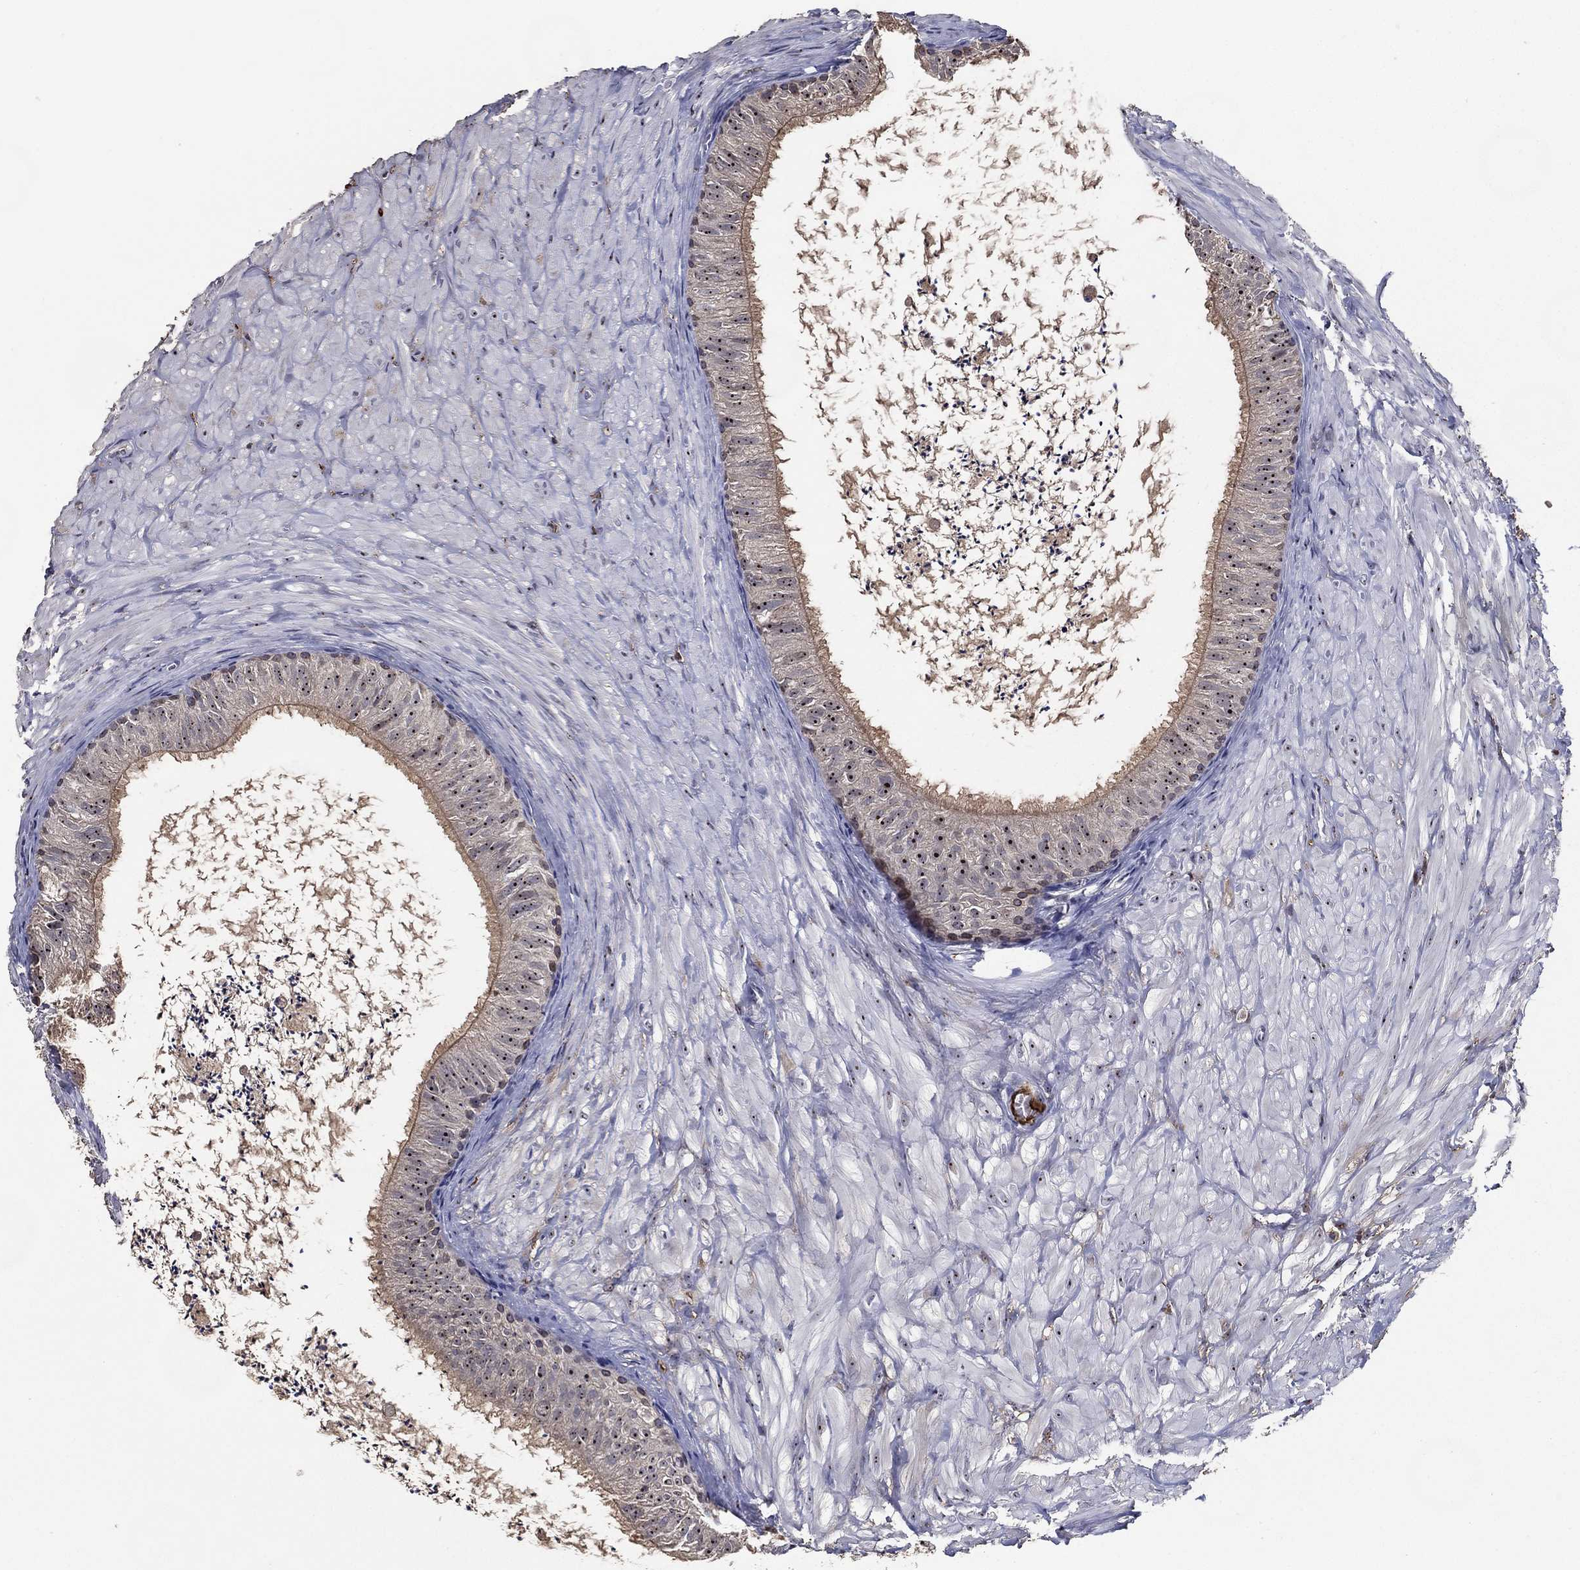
{"staining": {"intensity": "moderate", "quantity": "<25%", "location": "nuclear"}, "tissue": "epididymis", "cell_type": "Glandular cells", "image_type": "normal", "snomed": [{"axis": "morphology", "description": "Normal tissue, NOS"}, {"axis": "topography", "description": "Epididymis"}], "caption": "Moderate nuclear staining for a protein is appreciated in about <25% of glandular cells of normal epididymis using IHC.", "gene": "EFNA1", "patient": {"sex": "male", "age": 32}}